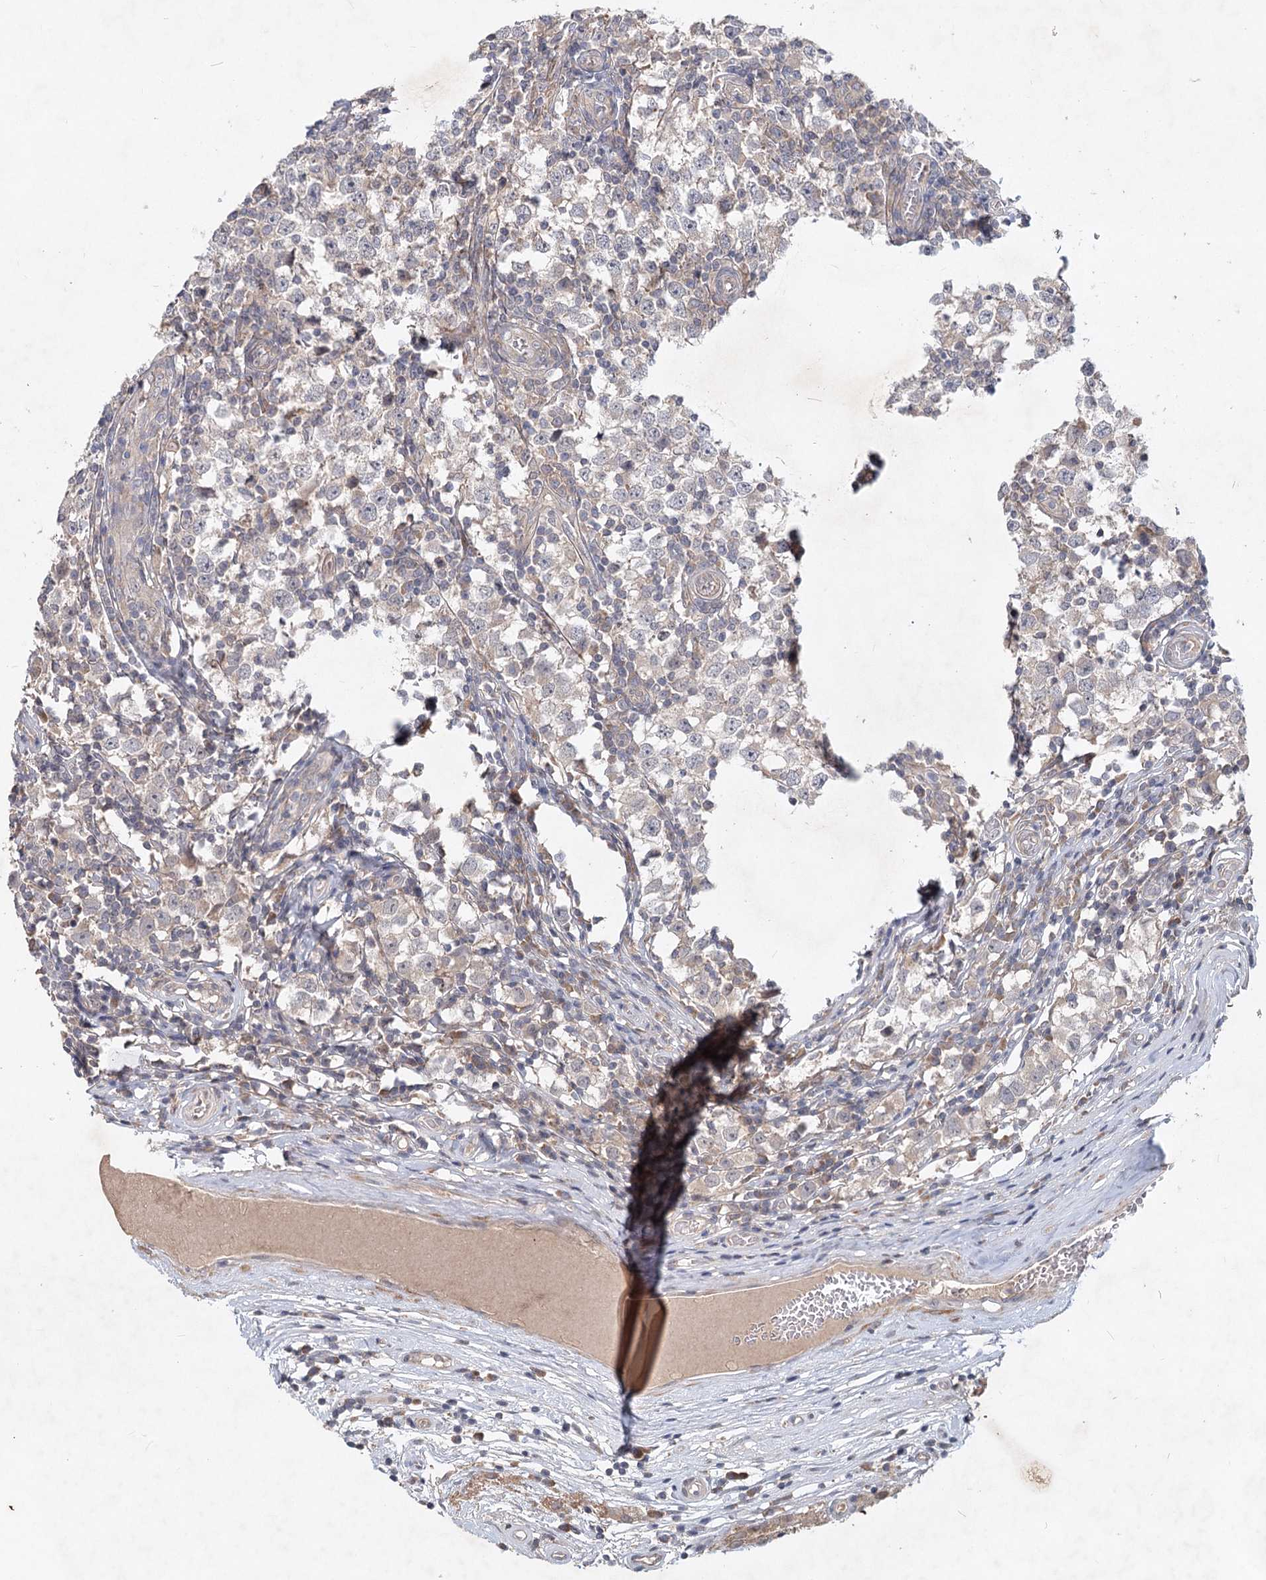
{"staining": {"intensity": "negative", "quantity": "none", "location": "none"}, "tissue": "testis cancer", "cell_type": "Tumor cells", "image_type": "cancer", "snomed": [{"axis": "morphology", "description": "Seminoma, NOS"}, {"axis": "topography", "description": "Testis"}], "caption": "IHC of seminoma (testis) reveals no positivity in tumor cells.", "gene": "AP3B1", "patient": {"sex": "male", "age": 65}}